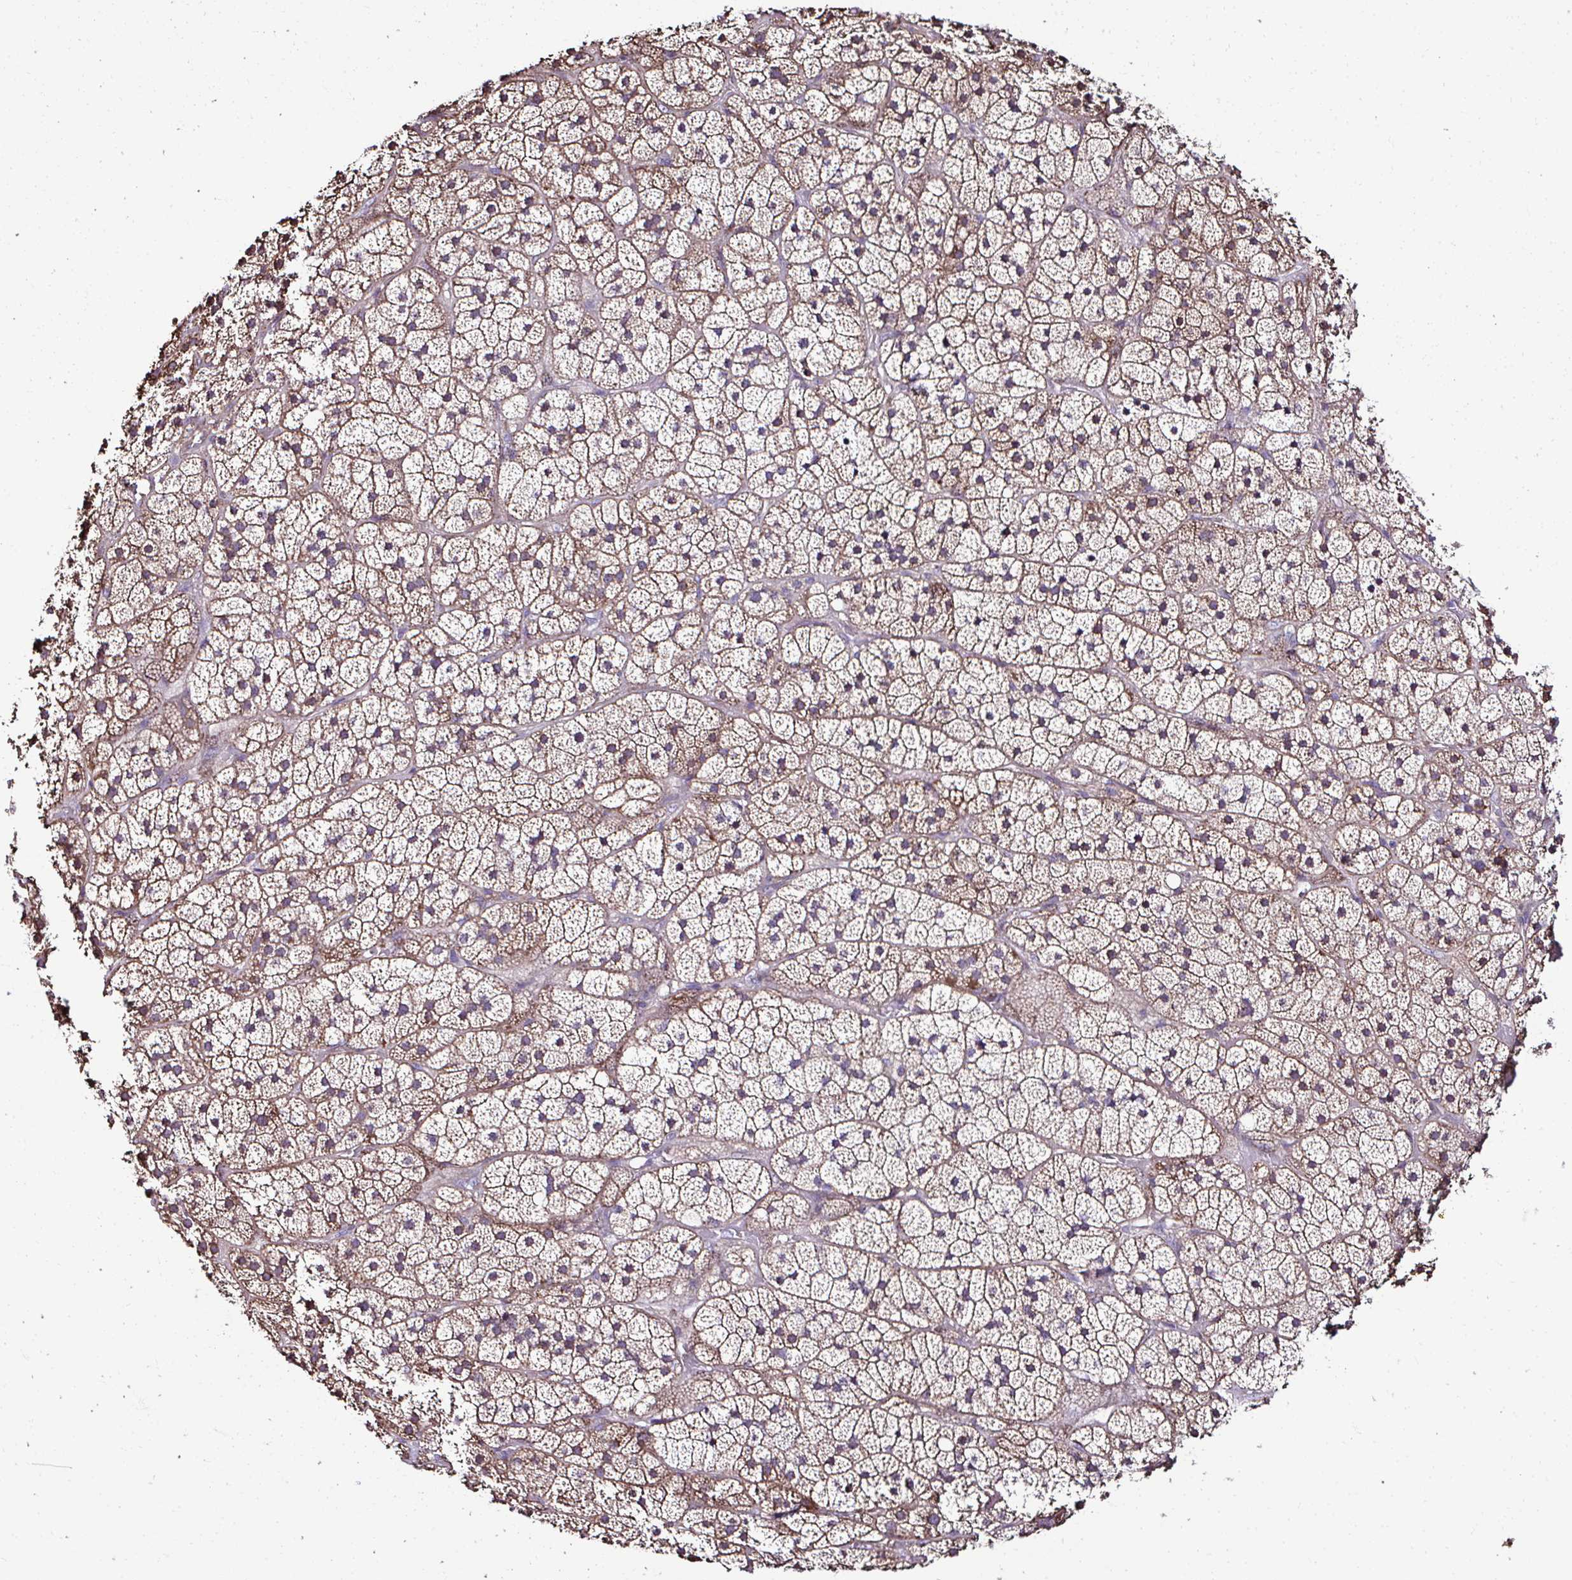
{"staining": {"intensity": "strong", "quantity": "25%-75%", "location": "cytoplasmic/membranous"}, "tissue": "adrenal gland", "cell_type": "Glandular cells", "image_type": "normal", "snomed": [{"axis": "morphology", "description": "Normal tissue, NOS"}, {"axis": "topography", "description": "Adrenal gland"}], "caption": "An immunohistochemistry image of normal tissue is shown. Protein staining in brown highlights strong cytoplasmic/membranous positivity in adrenal gland within glandular cells. The protein of interest is shown in brown color, while the nuclei are stained blue.", "gene": "CCDC85C", "patient": {"sex": "male", "age": 57}}